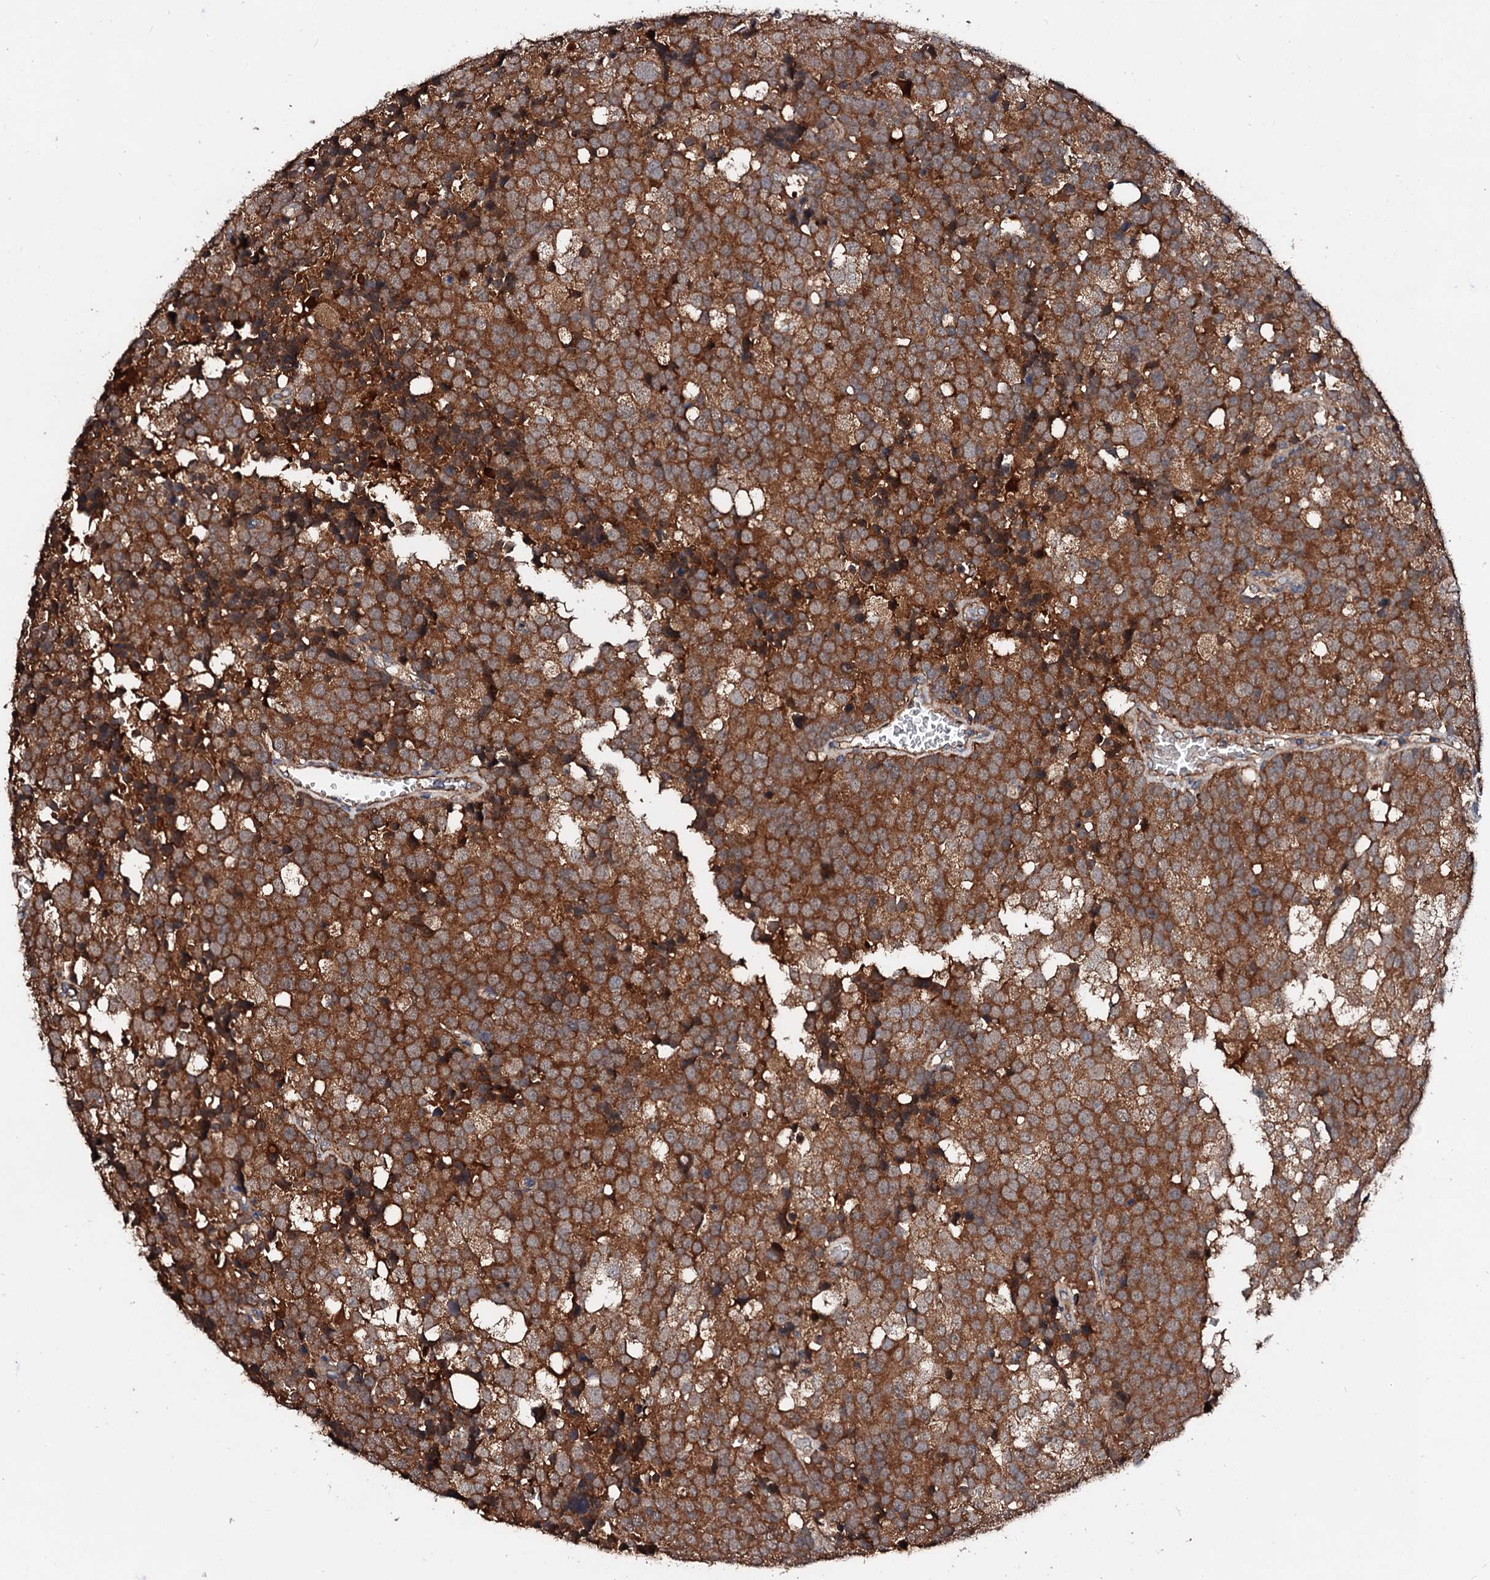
{"staining": {"intensity": "strong", "quantity": ">75%", "location": "cytoplasmic/membranous"}, "tissue": "testis cancer", "cell_type": "Tumor cells", "image_type": "cancer", "snomed": [{"axis": "morphology", "description": "Seminoma, NOS"}, {"axis": "topography", "description": "Testis"}], "caption": "Immunohistochemical staining of human testis cancer exhibits high levels of strong cytoplasmic/membranous protein positivity in about >75% of tumor cells.", "gene": "EXTL1", "patient": {"sex": "male", "age": 71}}